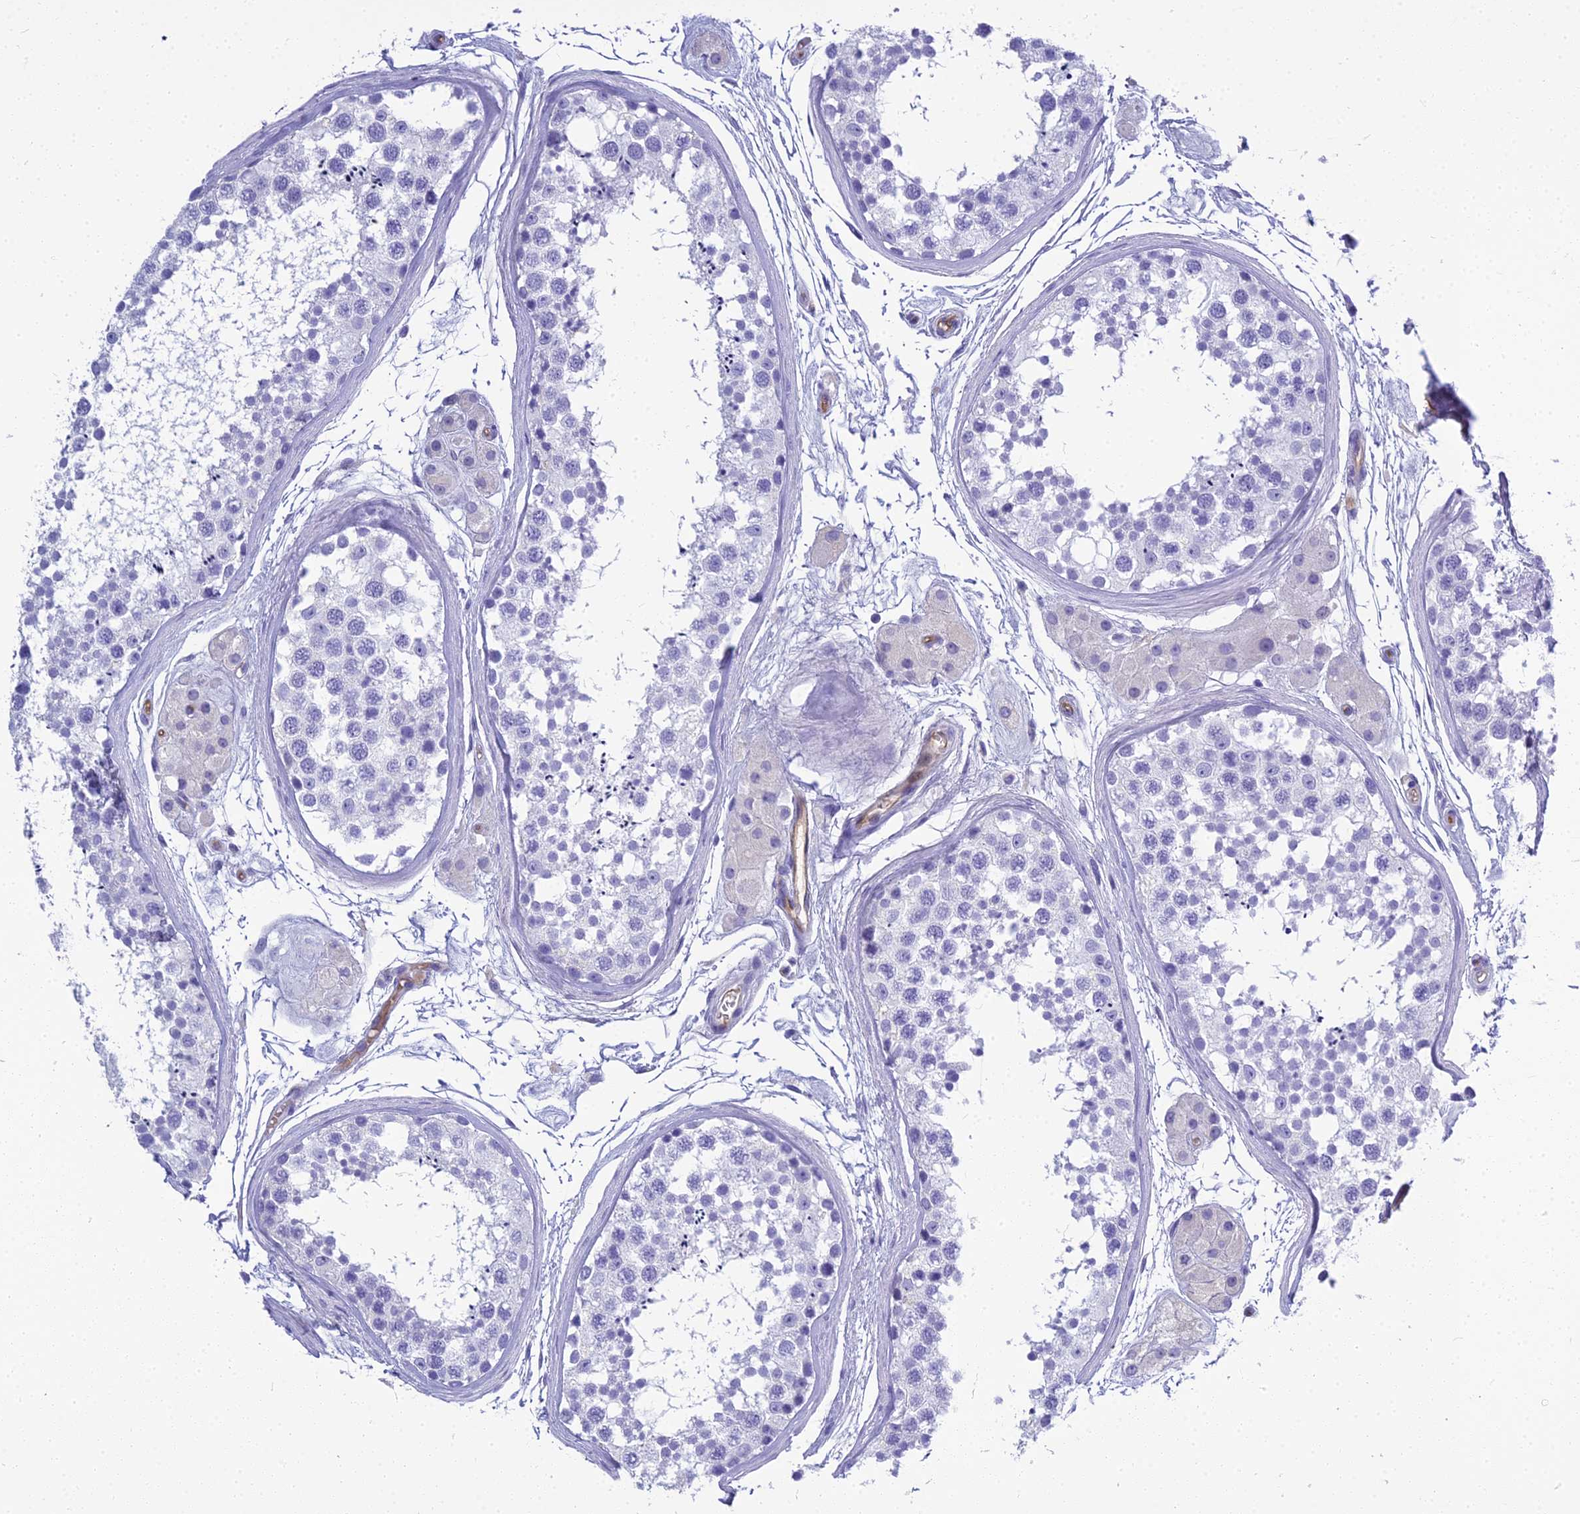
{"staining": {"intensity": "negative", "quantity": "none", "location": "none"}, "tissue": "testis", "cell_type": "Cells in seminiferous ducts", "image_type": "normal", "snomed": [{"axis": "morphology", "description": "Normal tissue, NOS"}, {"axis": "topography", "description": "Testis"}], "caption": "Micrograph shows no protein staining in cells in seminiferous ducts of normal testis. Brightfield microscopy of immunohistochemistry (IHC) stained with DAB (brown) and hematoxylin (blue), captured at high magnification.", "gene": "NINJ1", "patient": {"sex": "male", "age": 56}}